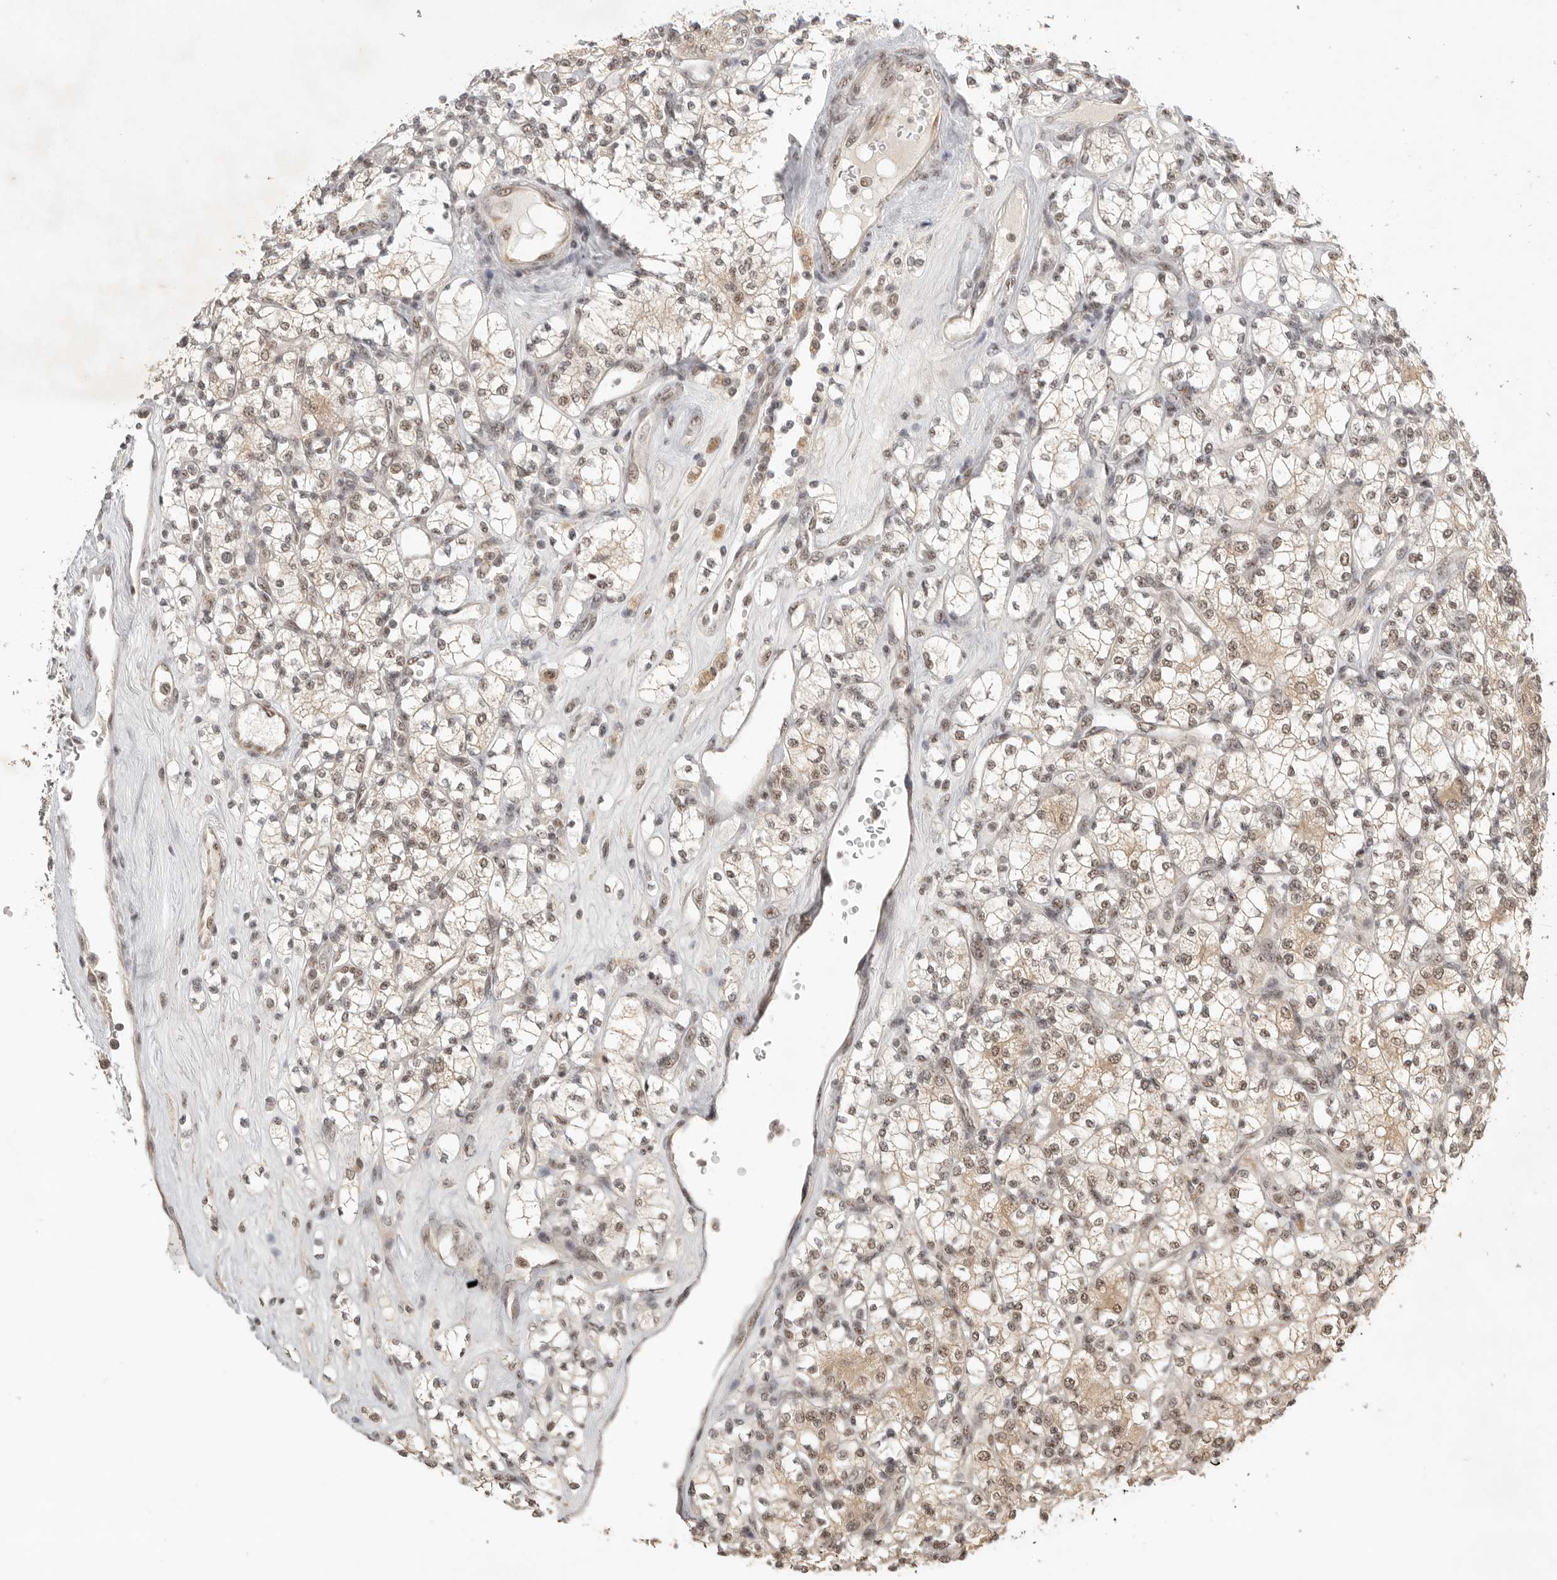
{"staining": {"intensity": "weak", "quantity": ">75%", "location": "nuclear"}, "tissue": "renal cancer", "cell_type": "Tumor cells", "image_type": "cancer", "snomed": [{"axis": "morphology", "description": "Adenocarcinoma, NOS"}, {"axis": "topography", "description": "Kidney"}], "caption": "Protein staining by immunohistochemistry (IHC) reveals weak nuclear staining in approximately >75% of tumor cells in renal cancer.", "gene": "POMP", "patient": {"sex": "male", "age": 77}}